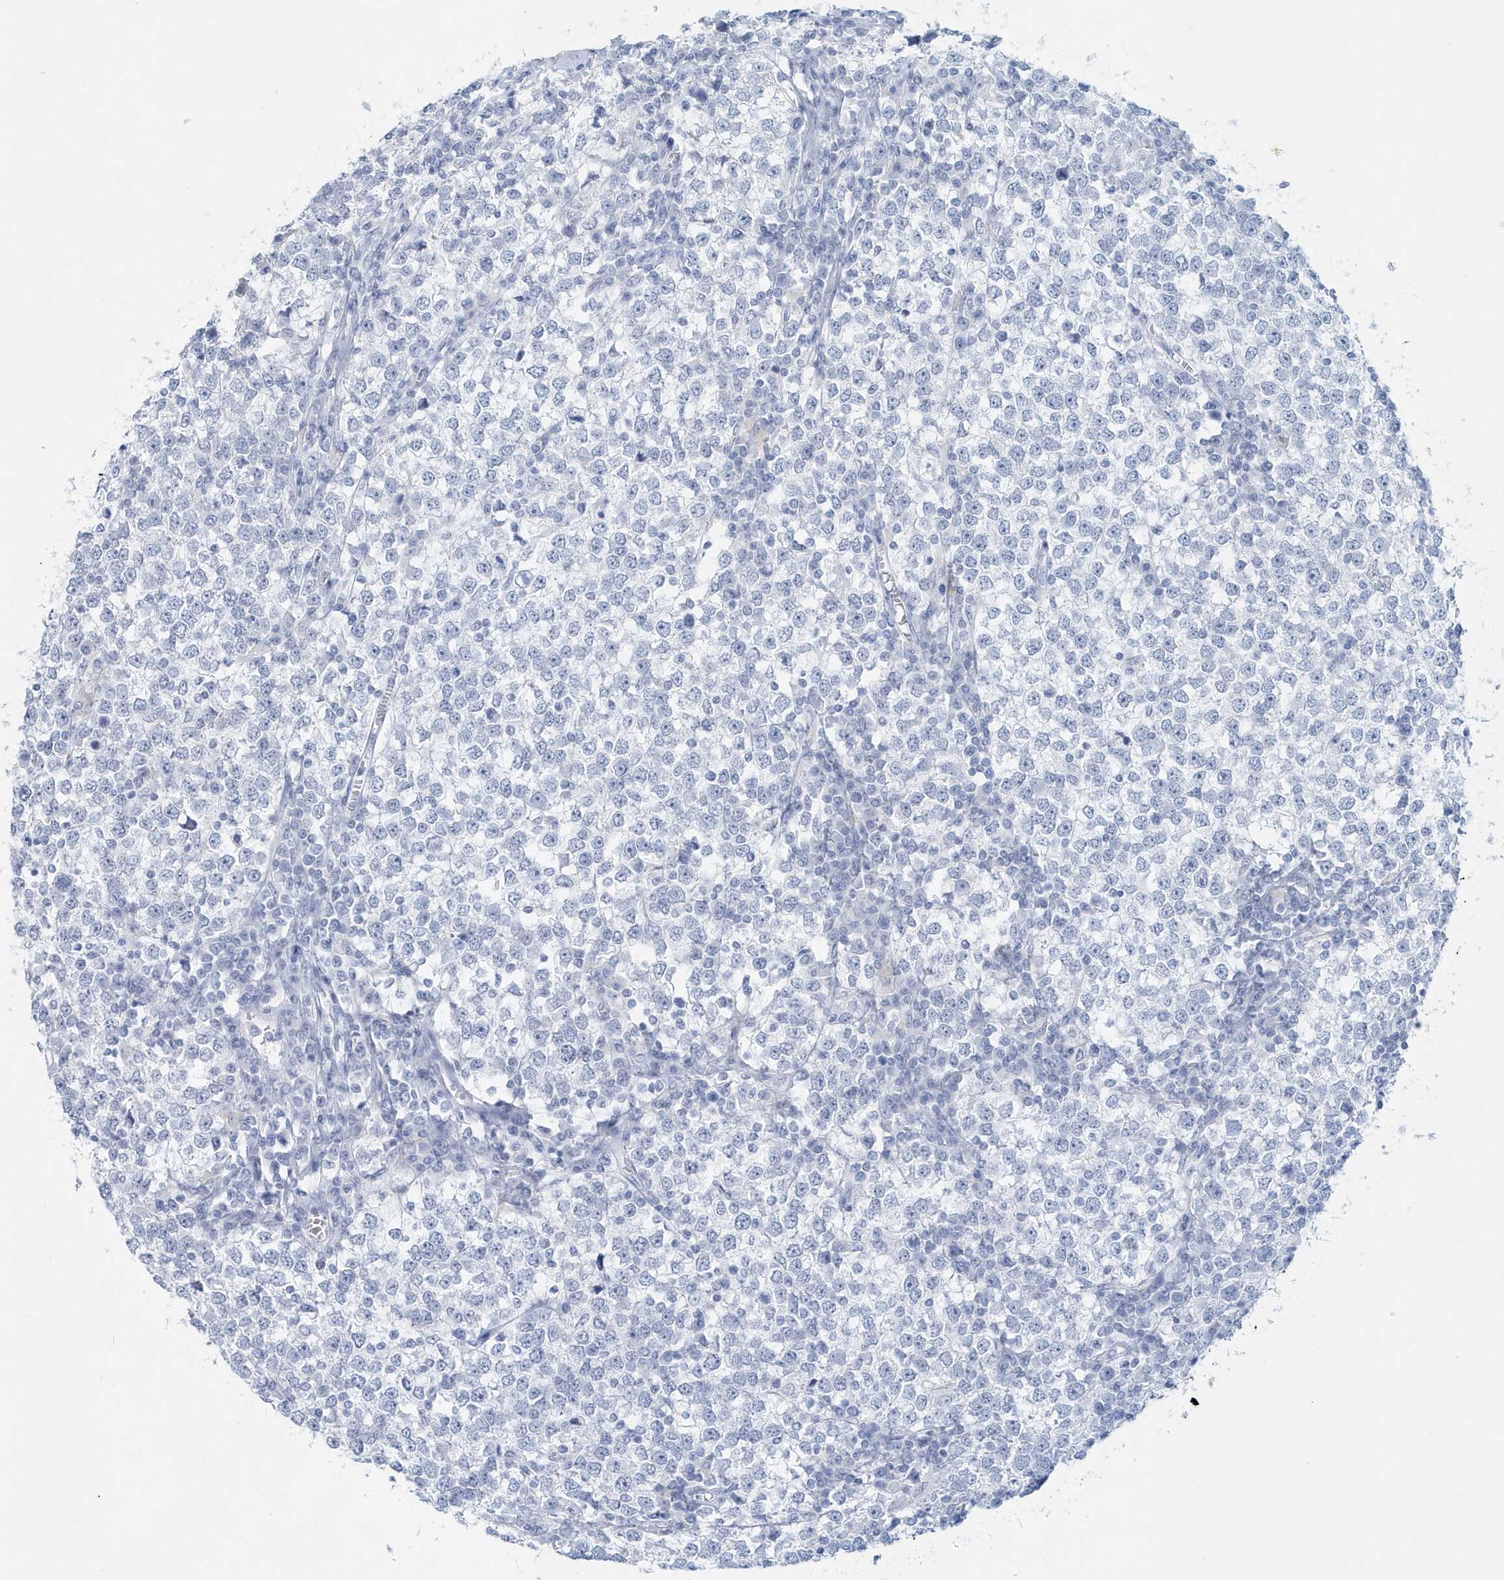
{"staining": {"intensity": "negative", "quantity": "none", "location": "none"}, "tissue": "testis cancer", "cell_type": "Tumor cells", "image_type": "cancer", "snomed": [{"axis": "morphology", "description": "Seminoma, NOS"}, {"axis": "topography", "description": "Testis"}], "caption": "A histopathology image of testis cancer (seminoma) stained for a protein reveals no brown staining in tumor cells.", "gene": "PTPRO", "patient": {"sex": "male", "age": 65}}